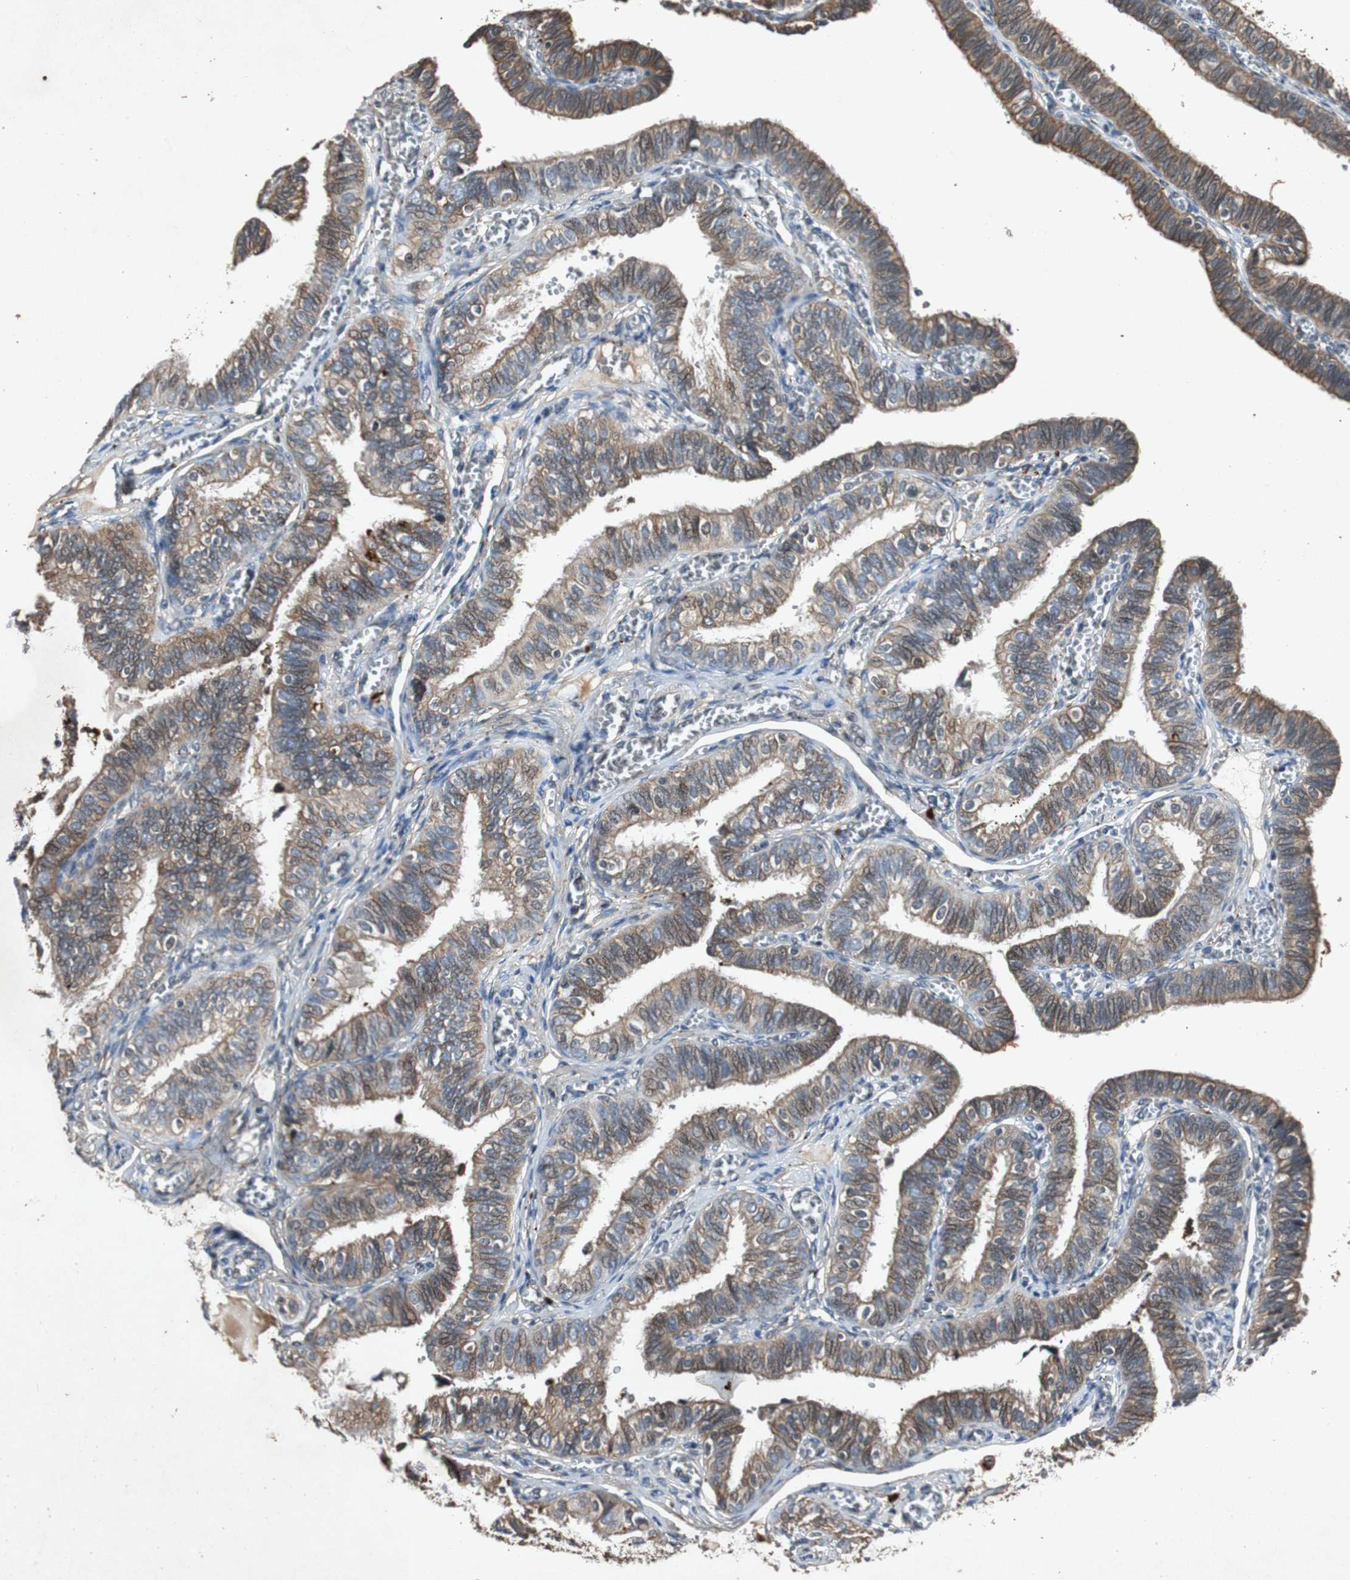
{"staining": {"intensity": "strong", "quantity": ">75%", "location": "cytoplasmic/membranous"}, "tissue": "fallopian tube", "cell_type": "Glandular cells", "image_type": "normal", "snomed": [{"axis": "morphology", "description": "Normal tissue, NOS"}, {"axis": "topography", "description": "Fallopian tube"}], "caption": "The immunohistochemical stain shows strong cytoplasmic/membranous staining in glandular cells of normal fallopian tube. (Stains: DAB (3,3'-diaminobenzidine) in brown, nuclei in blue, Microscopy: brightfield microscopy at high magnification).", "gene": "SLIT2", "patient": {"sex": "female", "age": 46}}